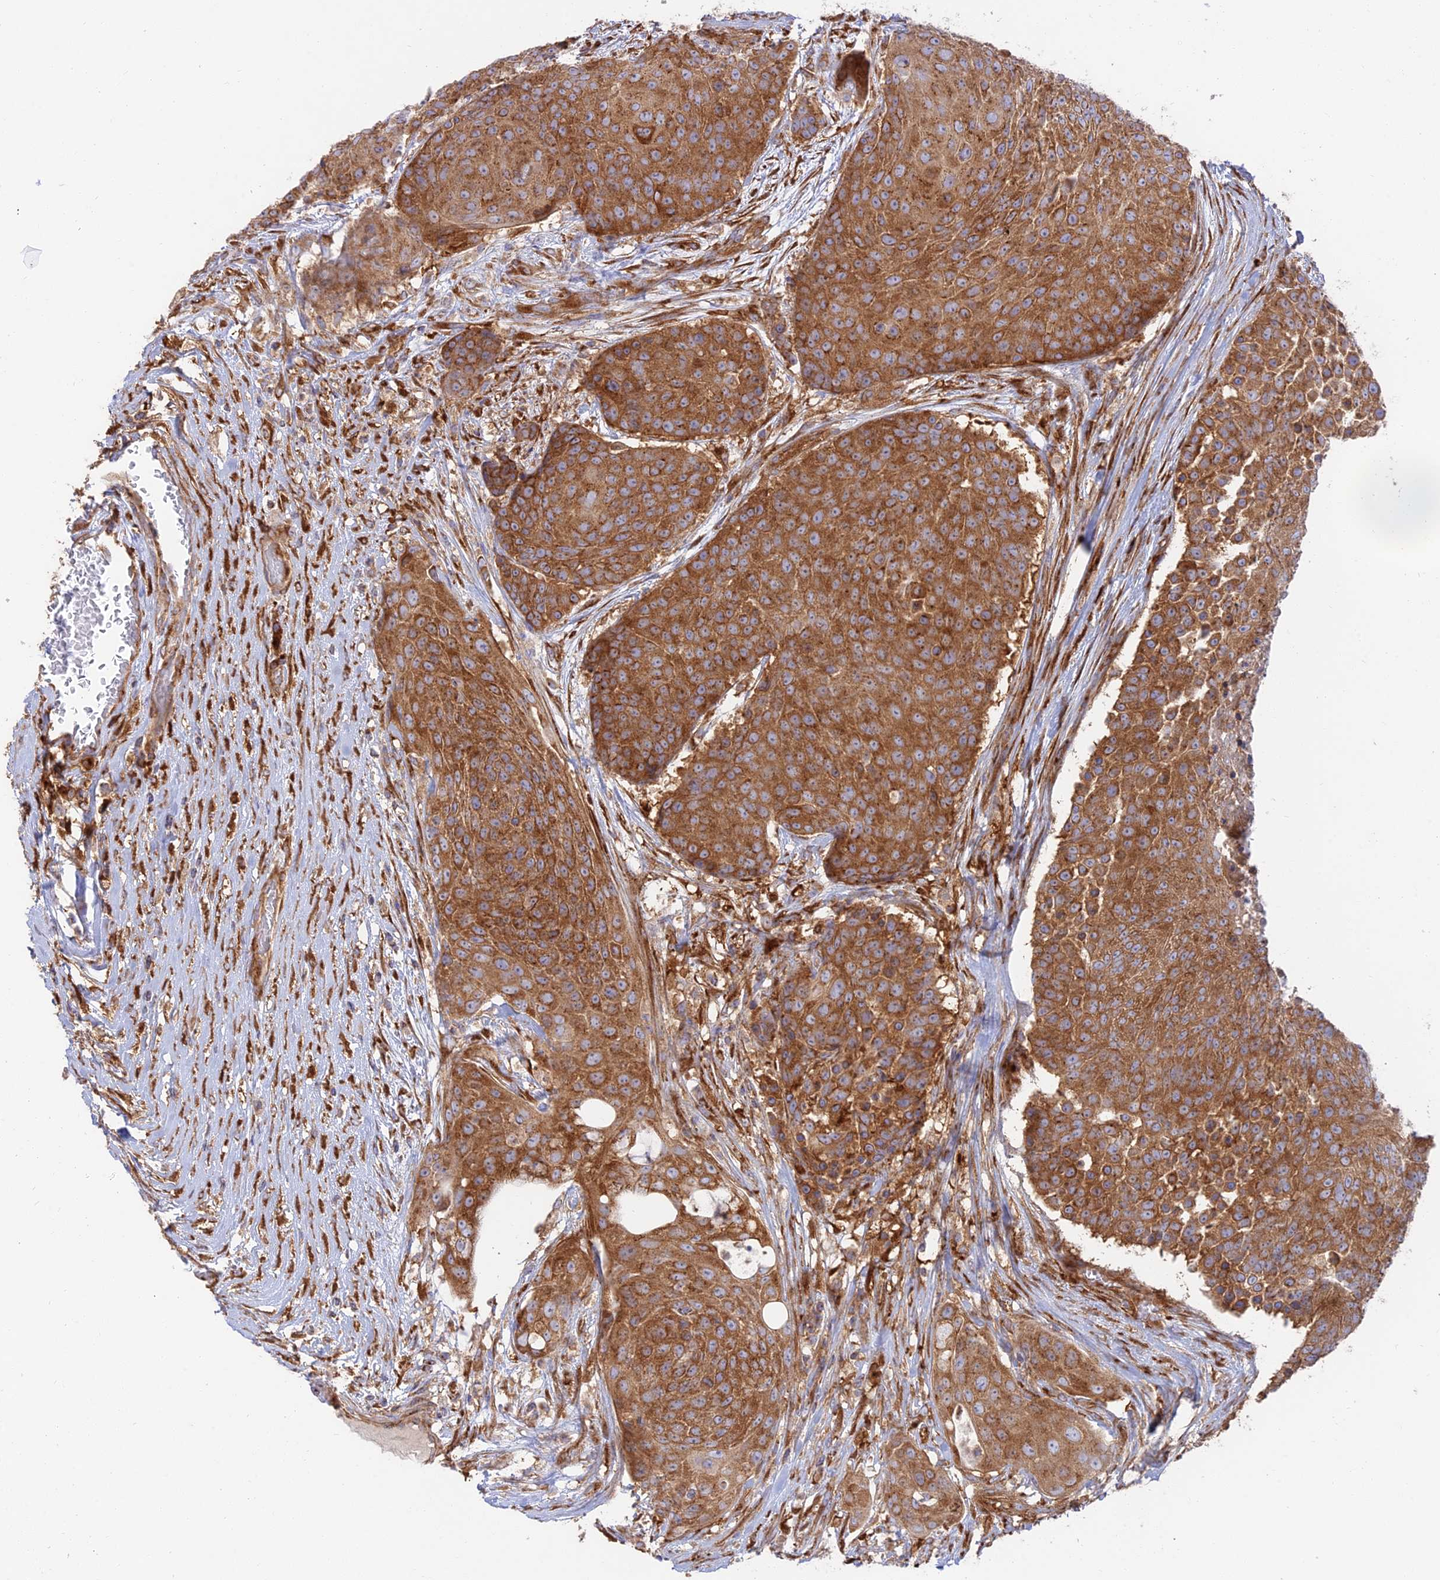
{"staining": {"intensity": "strong", "quantity": ">75%", "location": "cytoplasmic/membranous"}, "tissue": "urothelial cancer", "cell_type": "Tumor cells", "image_type": "cancer", "snomed": [{"axis": "morphology", "description": "Urothelial carcinoma, High grade"}, {"axis": "topography", "description": "Urinary bladder"}], "caption": "Immunohistochemistry (IHC) photomicrograph of urothelial carcinoma (high-grade) stained for a protein (brown), which reveals high levels of strong cytoplasmic/membranous expression in approximately >75% of tumor cells.", "gene": "GOLGA3", "patient": {"sex": "female", "age": 63}}